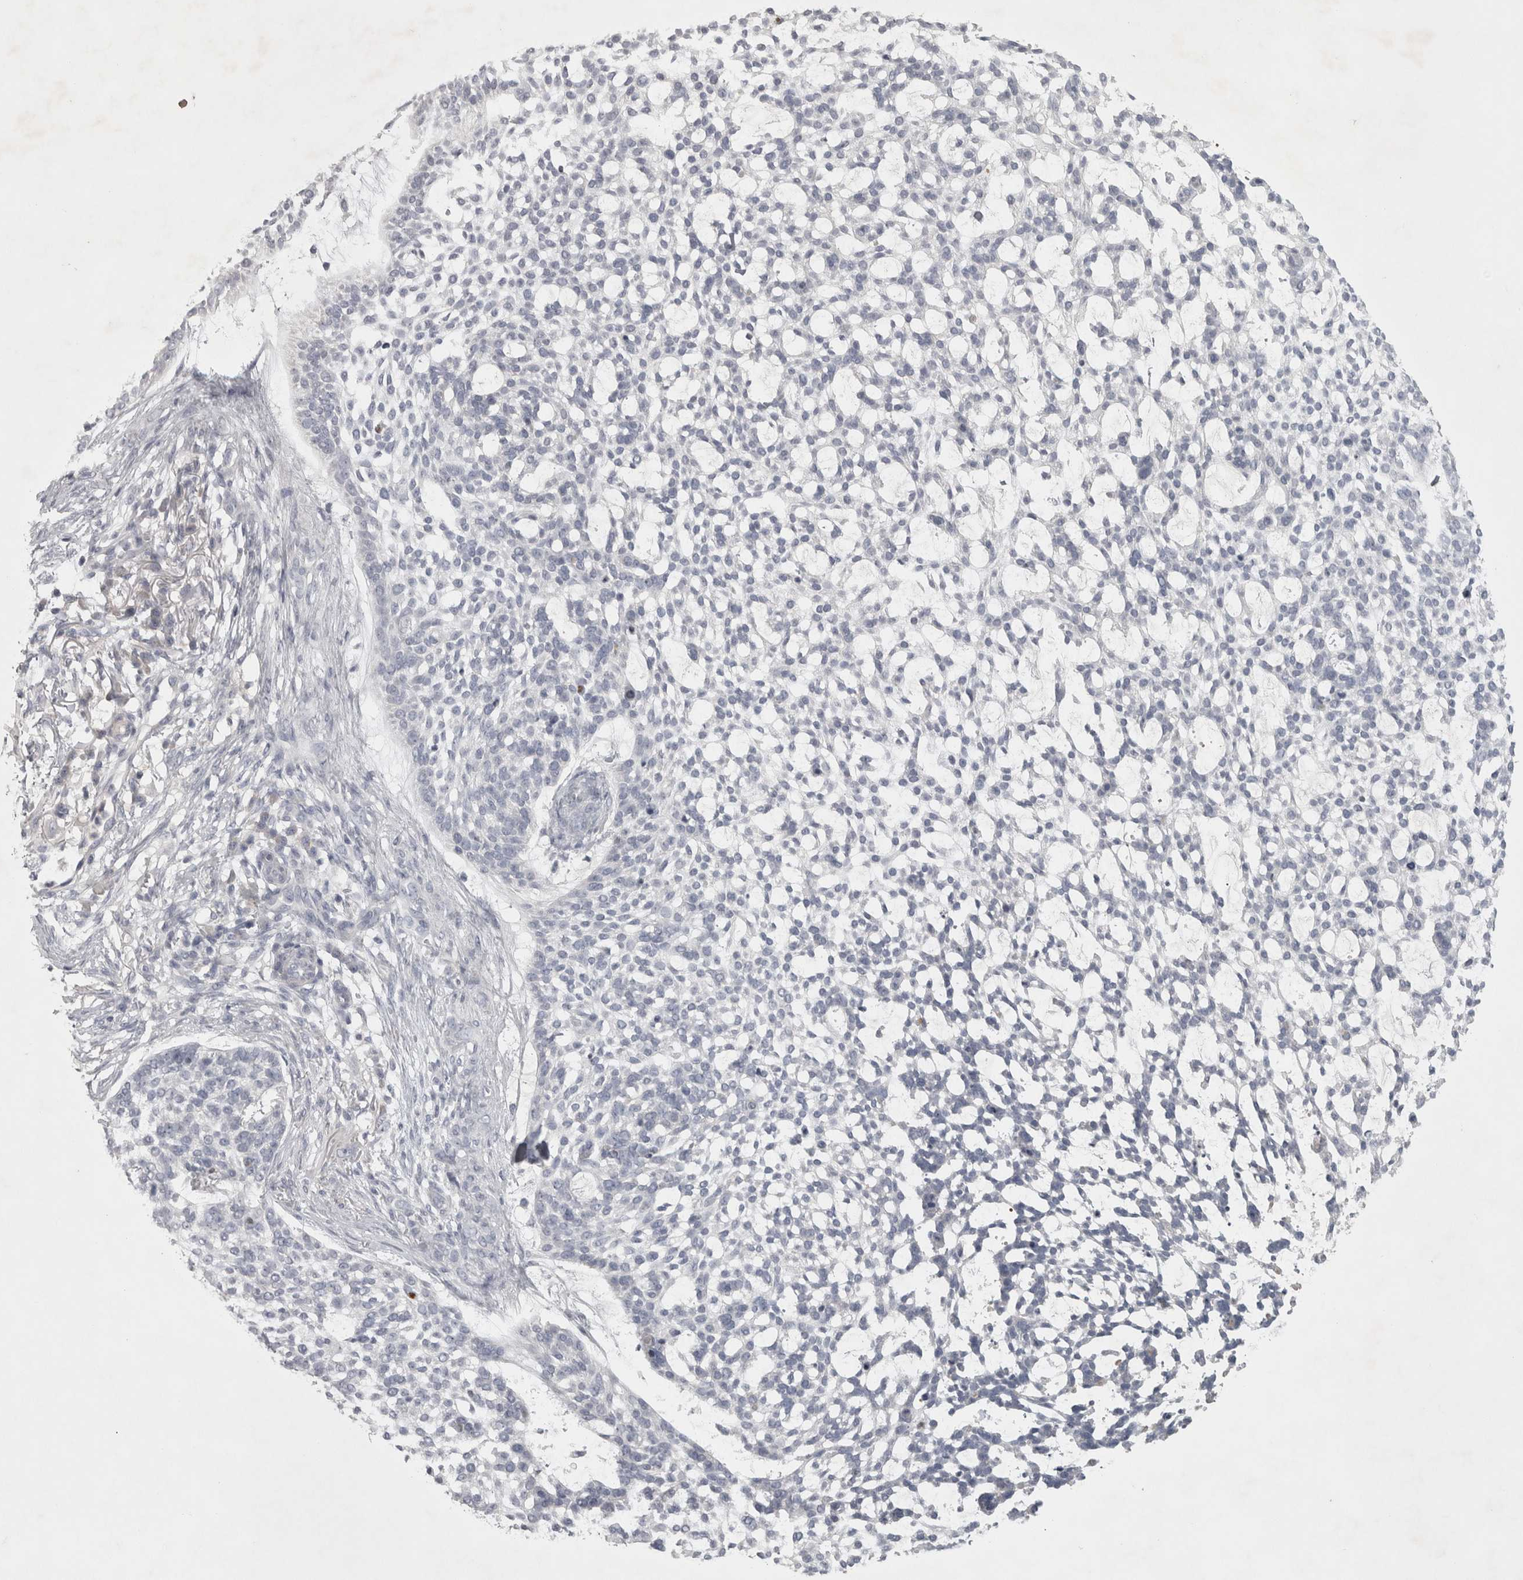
{"staining": {"intensity": "negative", "quantity": "none", "location": "none"}, "tissue": "skin cancer", "cell_type": "Tumor cells", "image_type": "cancer", "snomed": [{"axis": "morphology", "description": "Basal cell carcinoma"}, {"axis": "topography", "description": "Skin"}], "caption": "The photomicrograph shows no significant expression in tumor cells of skin basal cell carcinoma.", "gene": "ENPP7", "patient": {"sex": "female", "age": 64}}